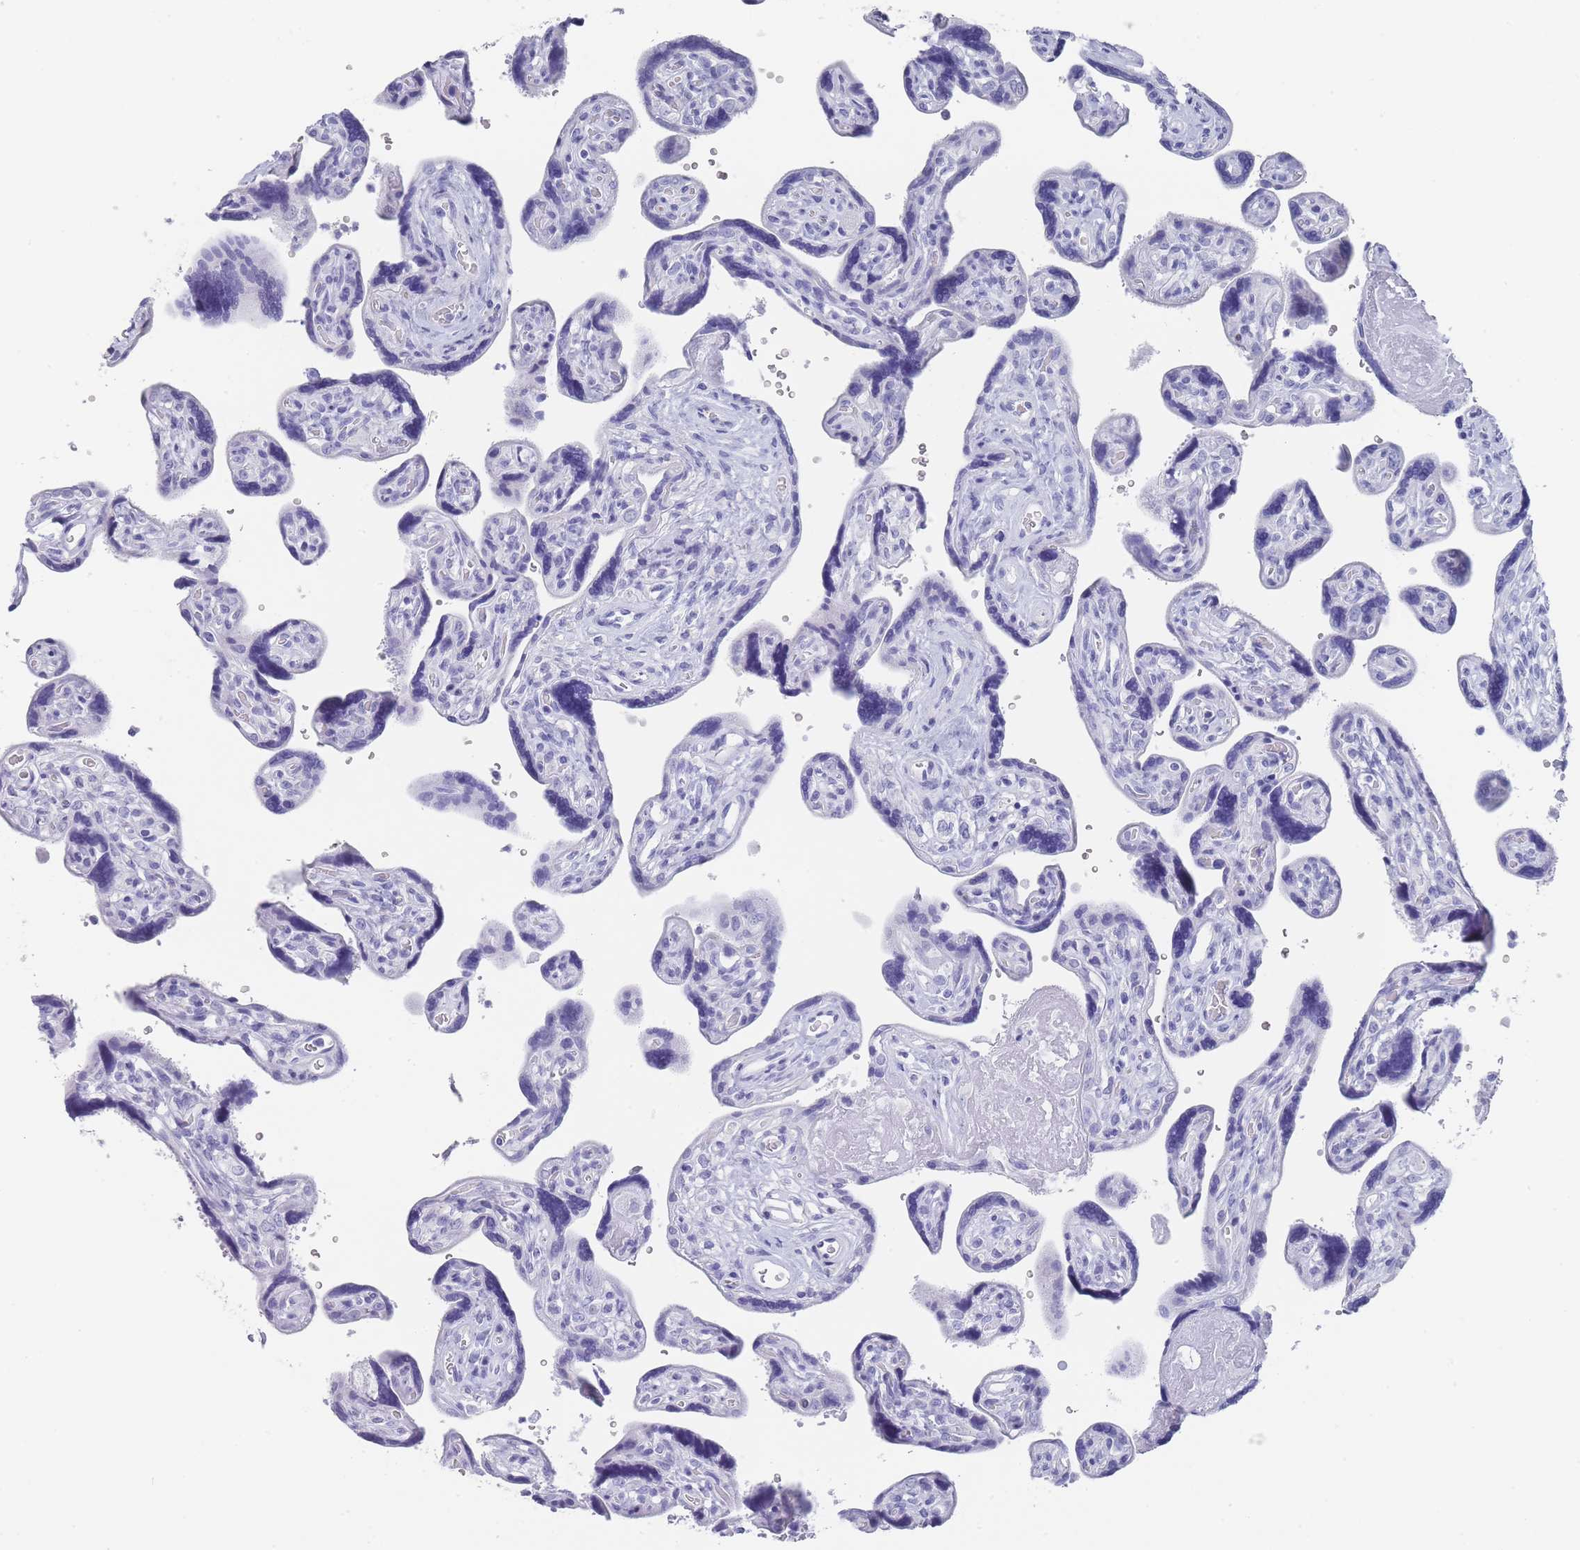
{"staining": {"intensity": "negative", "quantity": "none", "location": "none"}, "tissue": "placenta", "cell_type": "Decidual cells", "image_type": "normal", "snomed": [{"axis": "morphology", "description": "Normal tissue, NOS"}, {"axis": "topography", "description": "Placenta"}], "caption": "Histopathology image shows no significant protein expression in decidual cells of unremarkable placenta.", "gene": "RAB2B", "patient": {"sex": "female", "age": 39}}